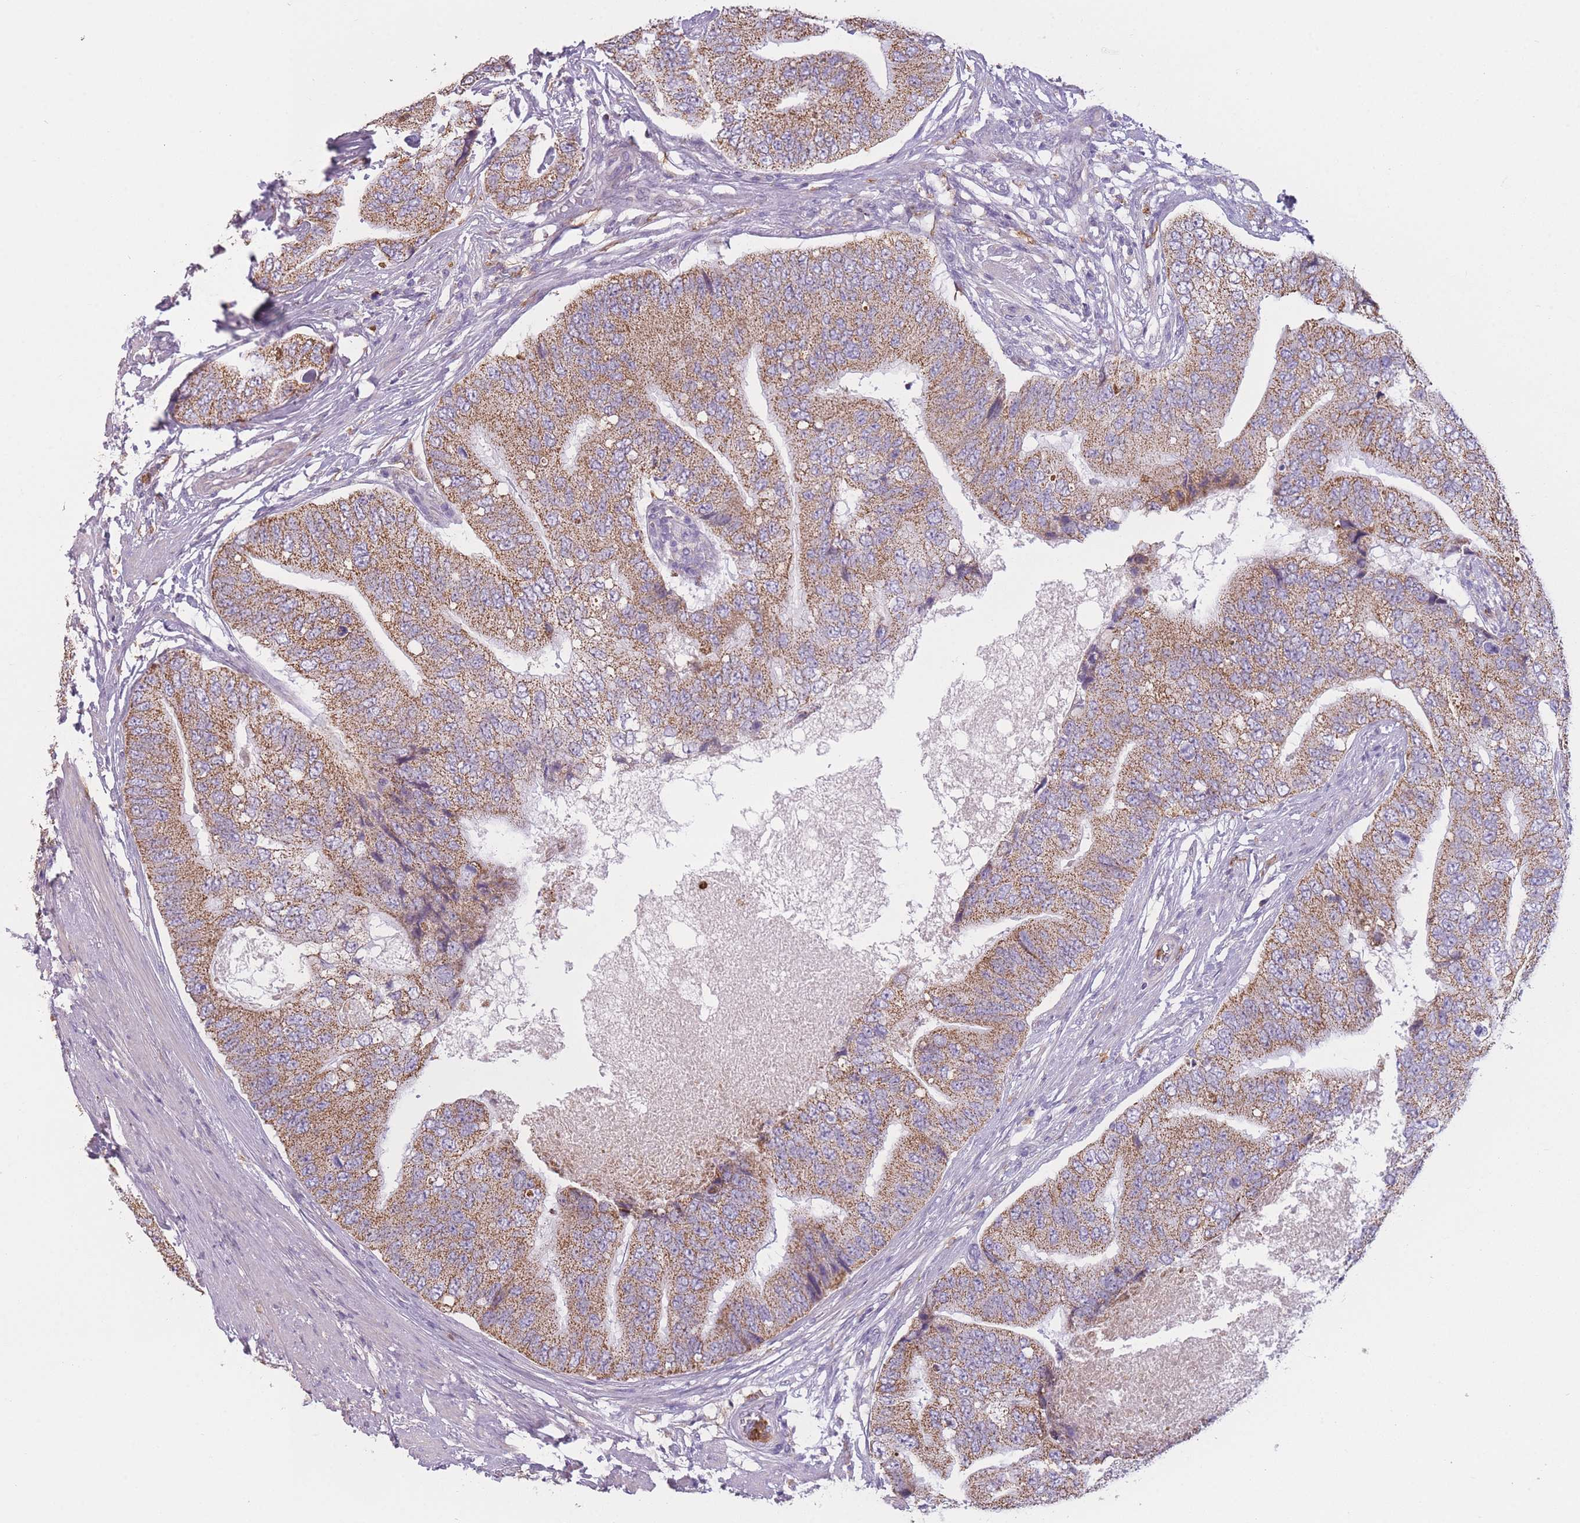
{"staining": {"intensity": "moderate", "quantity": ">75%", "location": "cytoplasmic/membranous"}, "tissue": "prostate cancer", "cell_type": "Tumor cells", "image_type": "cancer", "snomed": [{"axis": "morphology", "description": "Adenocarcinoma, High grade"}, {"axis": "topography", "description": "Prostate"}], "caption": "Human prostate cancer (adenocarcinoma (high-grade)) stained with a brown dye displays moderate cytoplasmic/membranous positive expression in about >75% of tumor cells.", "gene": "PRAM1", "patient": {"sex": "male", "age": 70}}